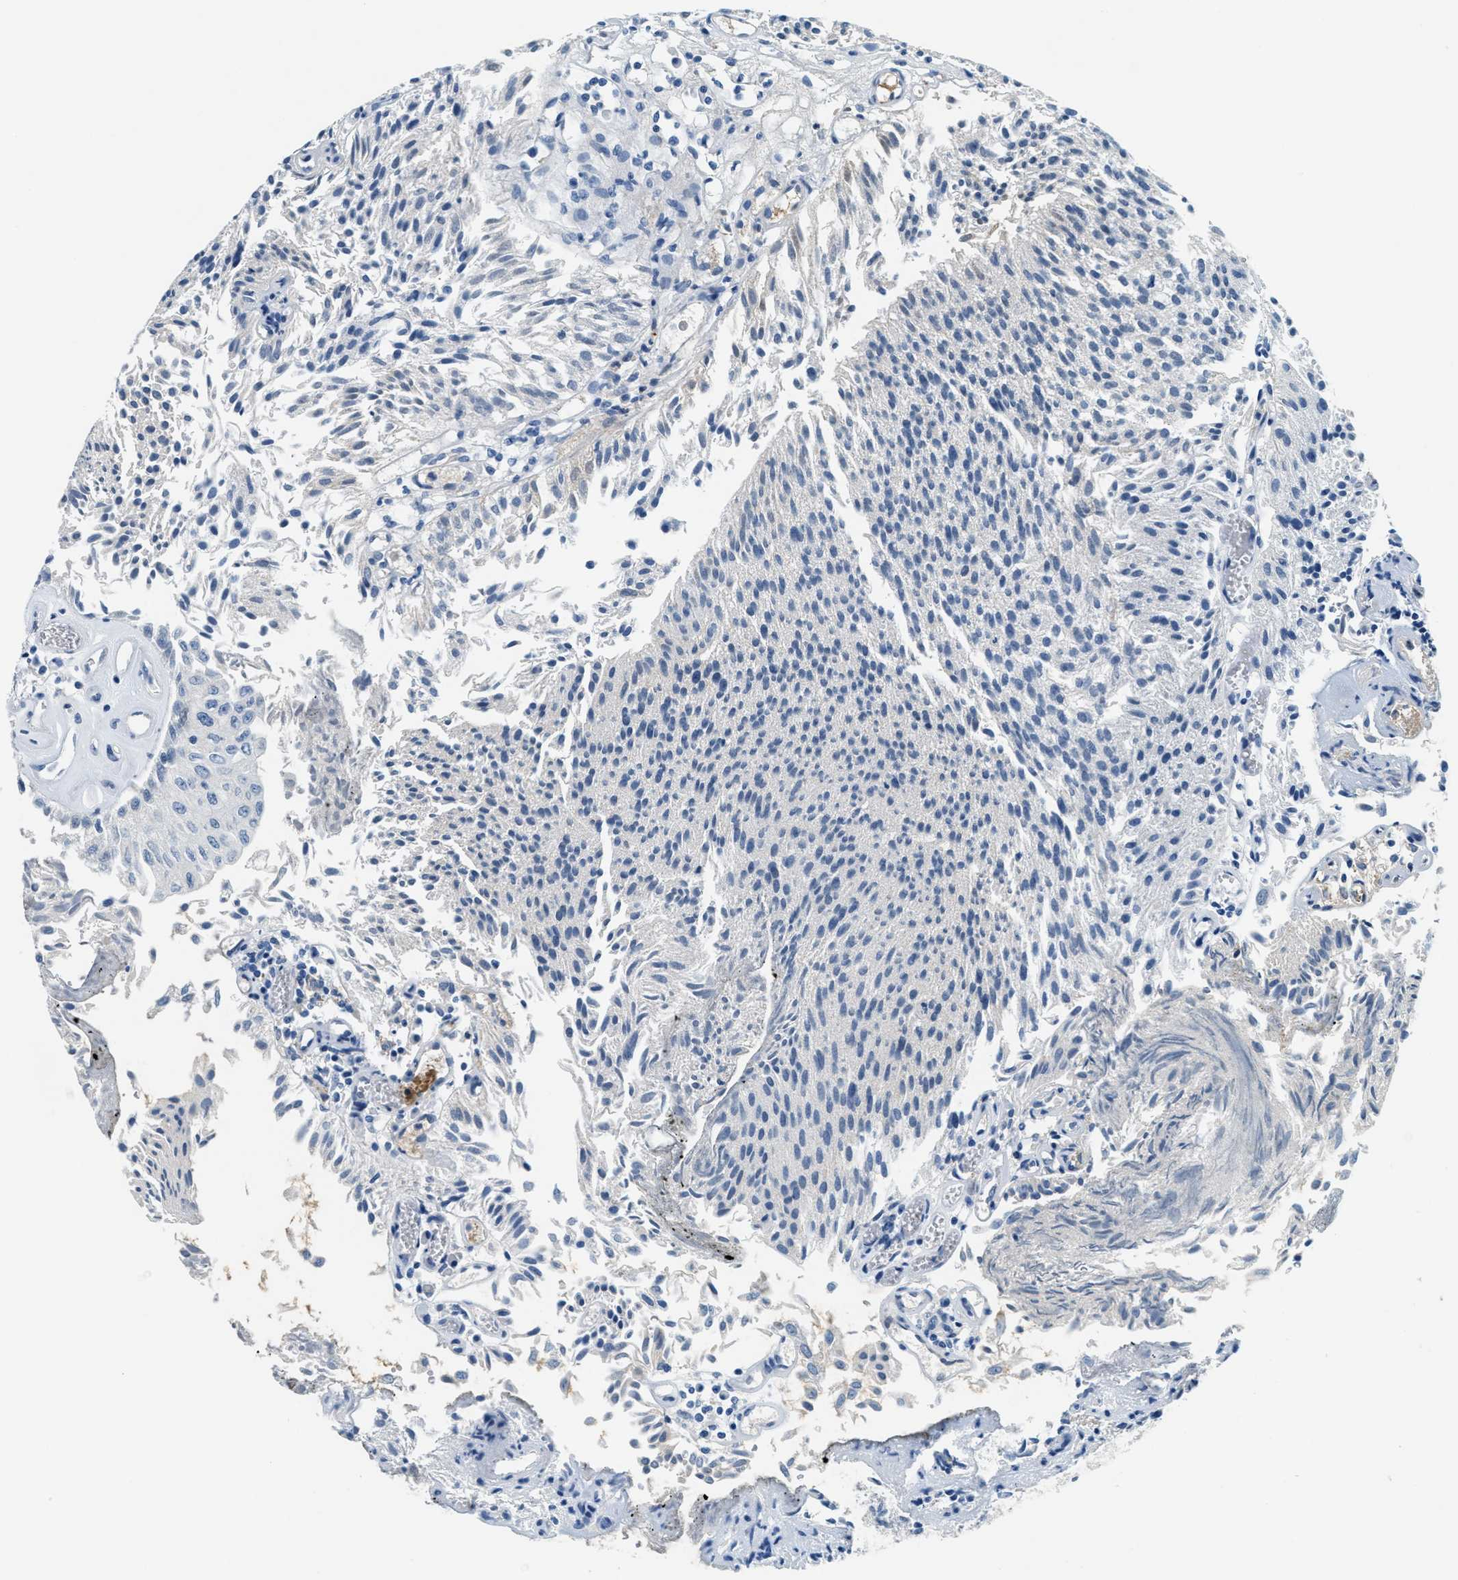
{"staining": {"intensity": "negative", "quantity": "none", "location": "none"}, "tissue": "urothelial cancer", "cell_type": "Tumor cells", "image_type": "cancer", "snomed": [{"axis": "morphology", "description": "Urothelial carcinoma, Low grade"}, {"axis": "topography", "description": "Urinary bladder"}], "caption": "There is no significant staining in tumor cells of urothelial cancer.", "gene": "A2M", "patient": {"sex": "male", "age": 86}}